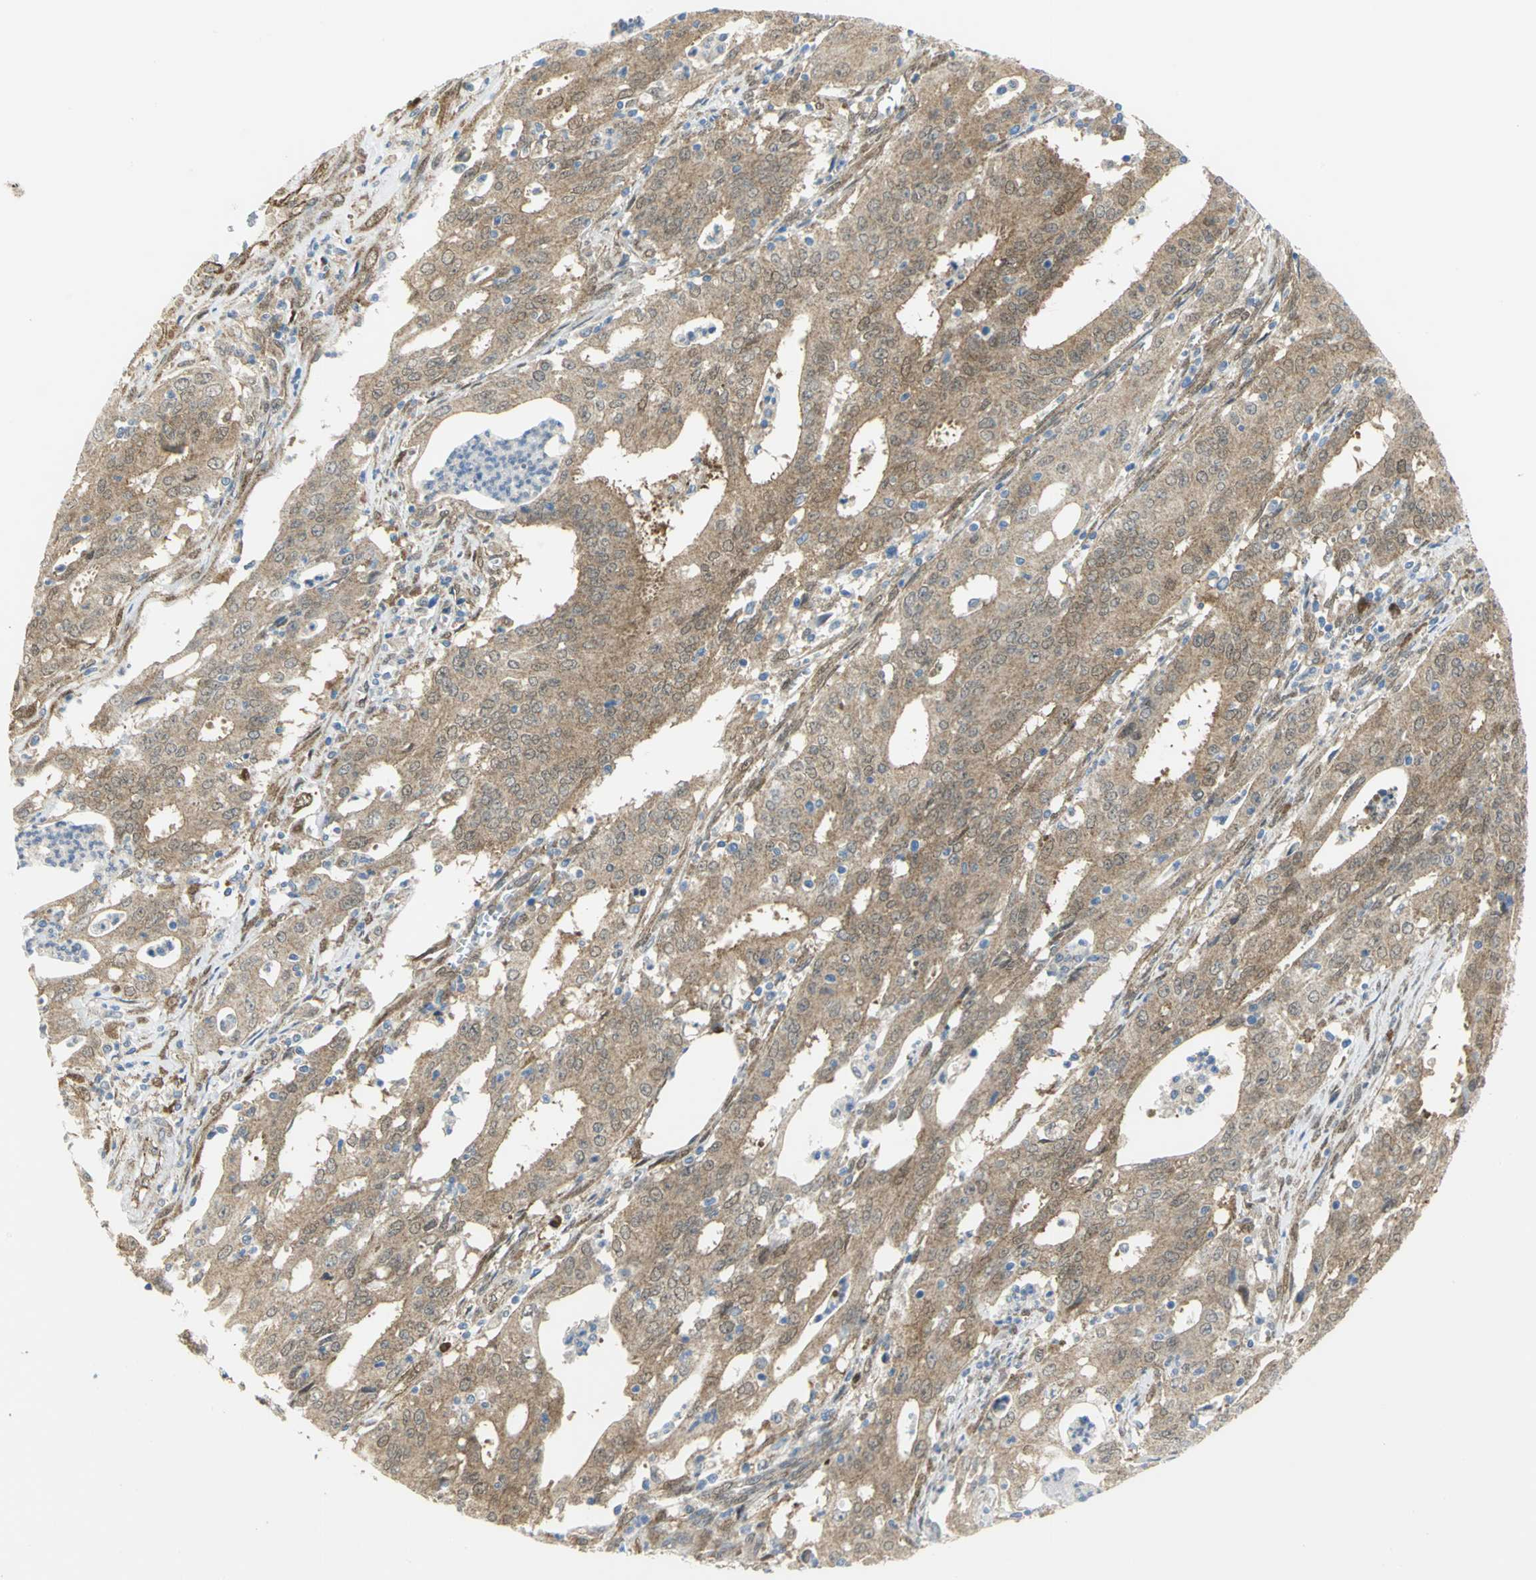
{"staining": {"intensity": "weak", "quantity": ">75%", "location": "cytoplasmic/membranous"}, "tissue": "cervical cancer", "cell_type": "Tumor cells", "image_type": "cancer", "snomed": [{"axis": "morphology", "description": "Adenocarcinoma, NOS"}, {"axis": "topography", "description": "Cervix"}], "caption": "The image shows staining of cervical adenocarcinoma, revealing weak cytoplasmic/membranous protein expression (brown color) within tumor cells.", "gene": "PGM3", "patient": {"sex": "female", "age": 44}}